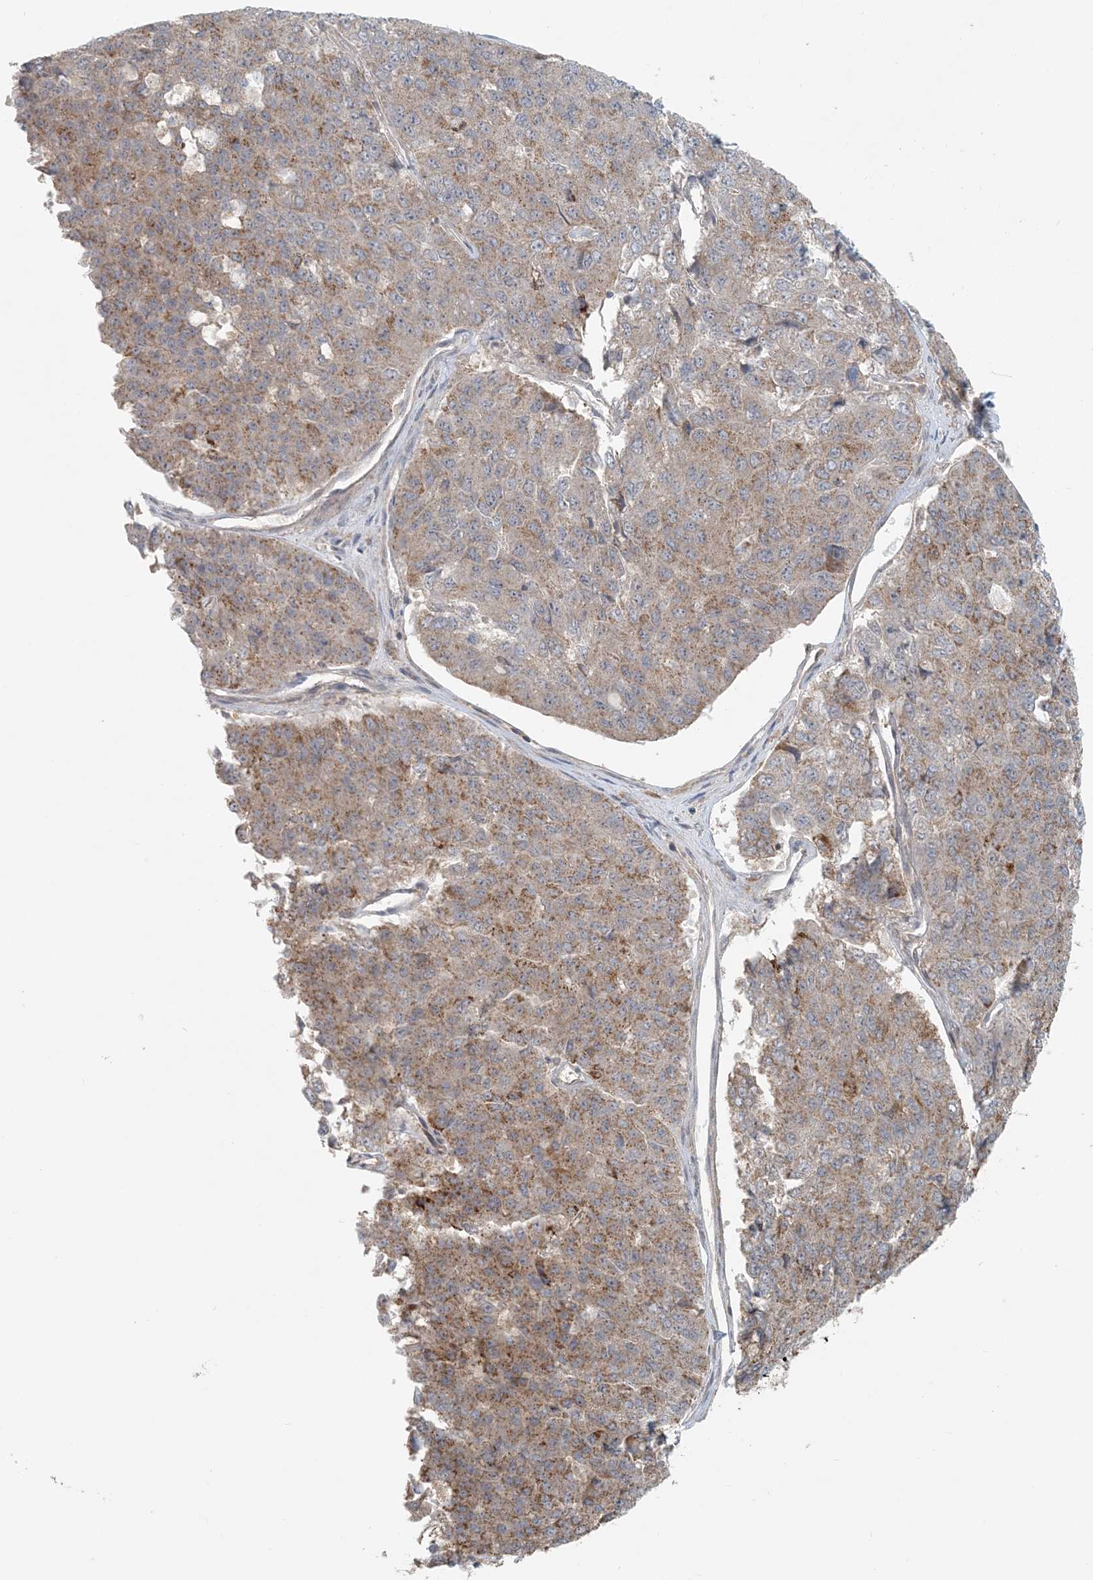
{"staining": {"intensity": "moderate", "quantity": "25%-75%", "location": "cytoplasmic/membranous"}, "tissue": "pancreatic cancer", "cell_type": "Tumor cells", "image_type": "cancer", "snomed": [{"axis": "morphology", "description": "Adenocarcinoma, NOS"}, {"axis": "topography", "description": "Pancreas"}], "caption": "Human pancreatic adenocarcinoma stained with a brown dye demonstrates moderate cytoplasmic/membranous positive staining in about 25%-75% of tumor cells.", "gene": "OBI1", "patient": {"sex": "male", "age": 50}}